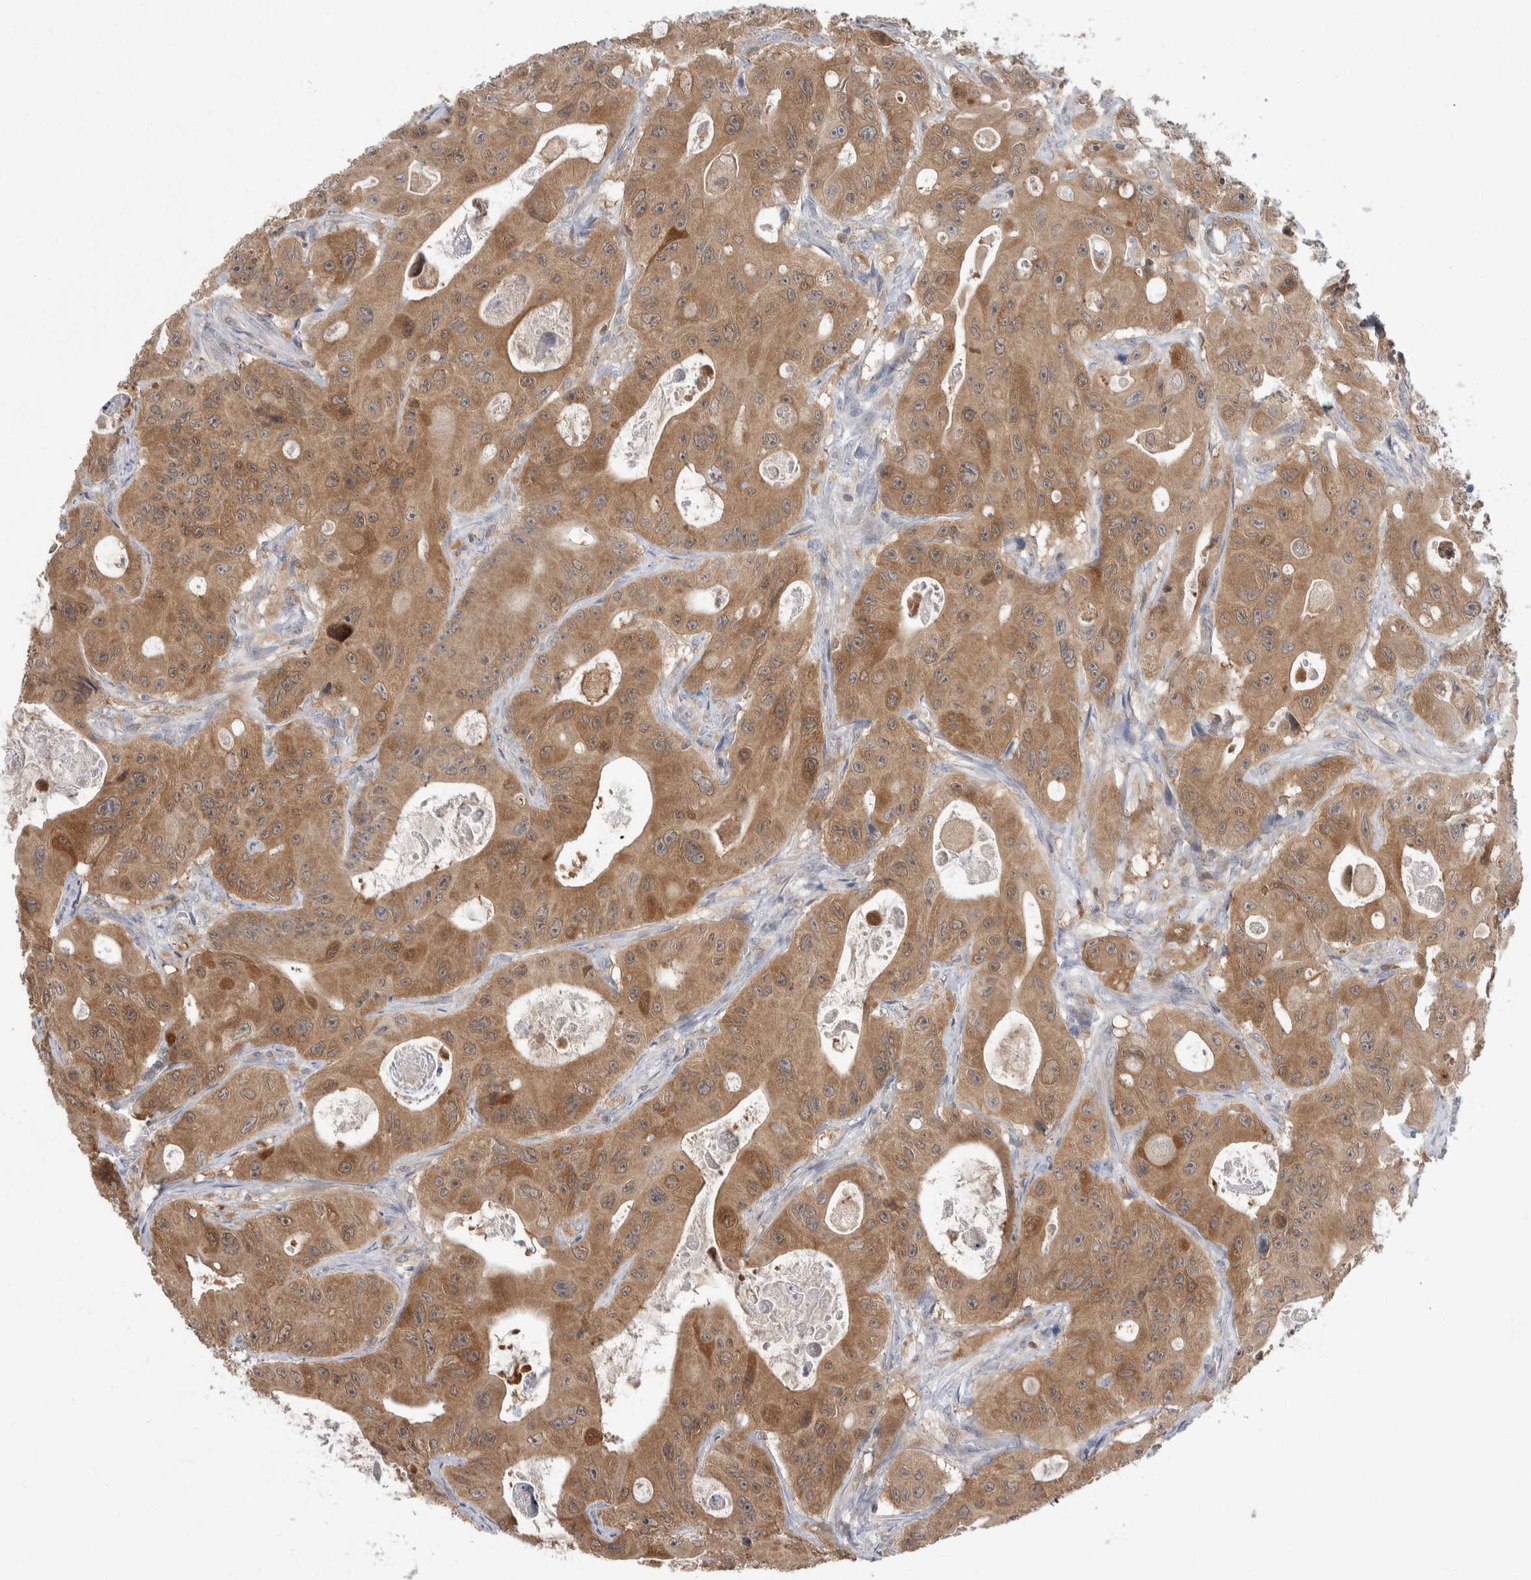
{"staining": {"intensity": "moderate", "quantity": ">75%", "location": "cytoplasmic/membranous,nuclear"}, "tissue": "colorectal cancer", "cell_type": "Tumor cells", "image_type": "cancer", "snomed": [{"axis": "morphology", "description": "Adenocarcinoma, NOS"}, {"axis": "topography", "description": "Colon"}], "caption": "Brown immunohistochemical staining in human colorectal adenocarcinoma exhibits moderate cytoplasmic/membranous and nuclear expression in approximately >75% of tumor cells.", "gene": "HTATIP2", "patient": {"sex": "female", "age": 46}}